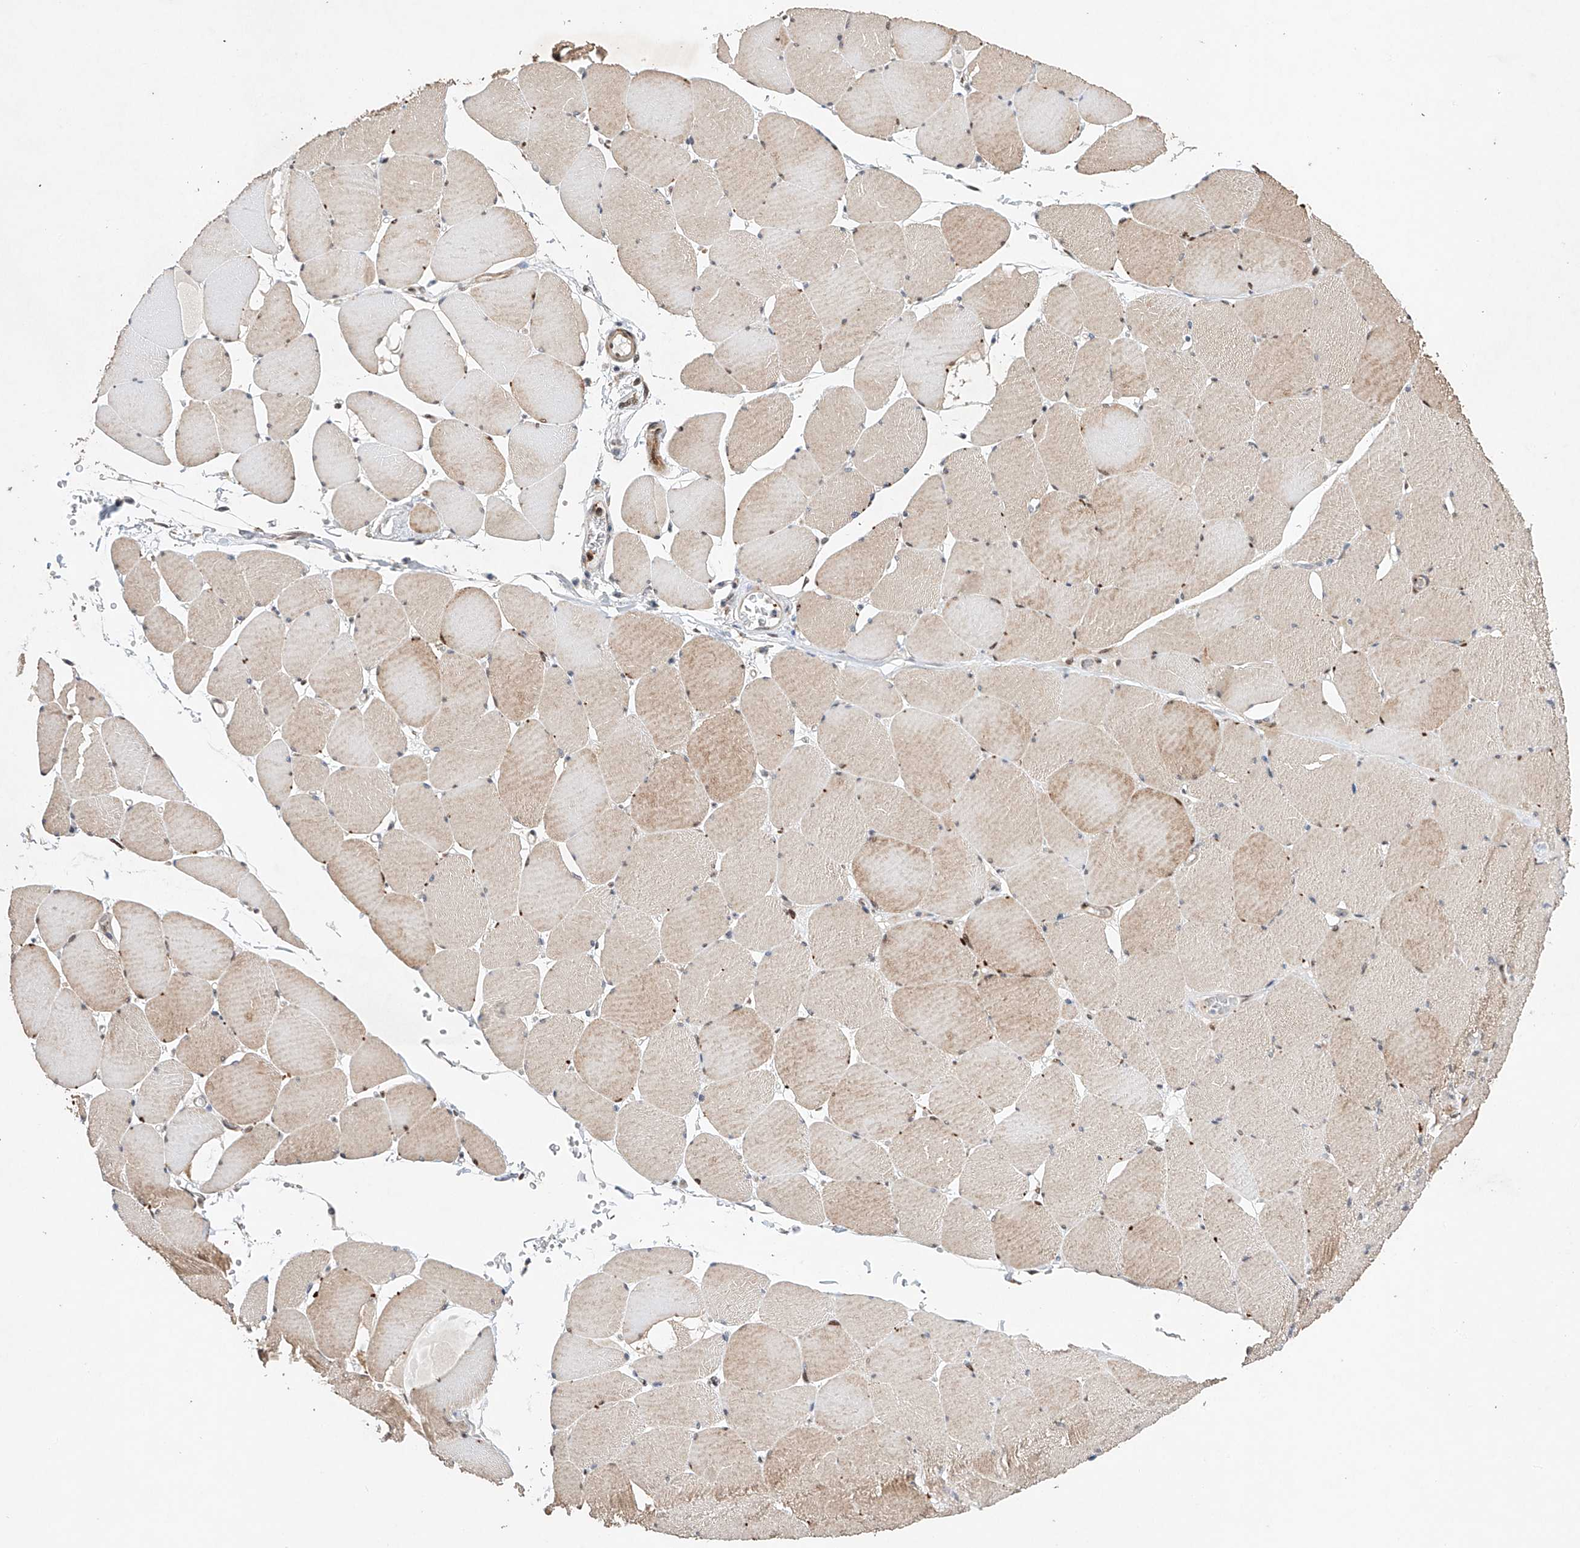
{"staining": {"intensity": "moderate", "quantity": "25%-75%", "location": "cytoplasmic/membranous"}, "tissue": "skeletal muscle", "cell_type": "Myocytes", "image_type": "normal", "snomed": [{"axis": "morphology", "description": "Normal tissue, NOS"}, {"axis": "topography", "description": "Skeletal muscle"}, {"axis": "topography", "description": "Head-Neck"}], "caption": "DAB (3,3'-diaminobenzidine) immunohistochemical staining of unremarkable skeletal muscle displays moderate cytoplasmic/membranous protein positivity in approximately 25%-75% of myocytes. (brown staining indicates protein expression, while blue staining denotes nuclei).", "gene": "AFG1L", "patient": {"sex": "male", "age": 66}}